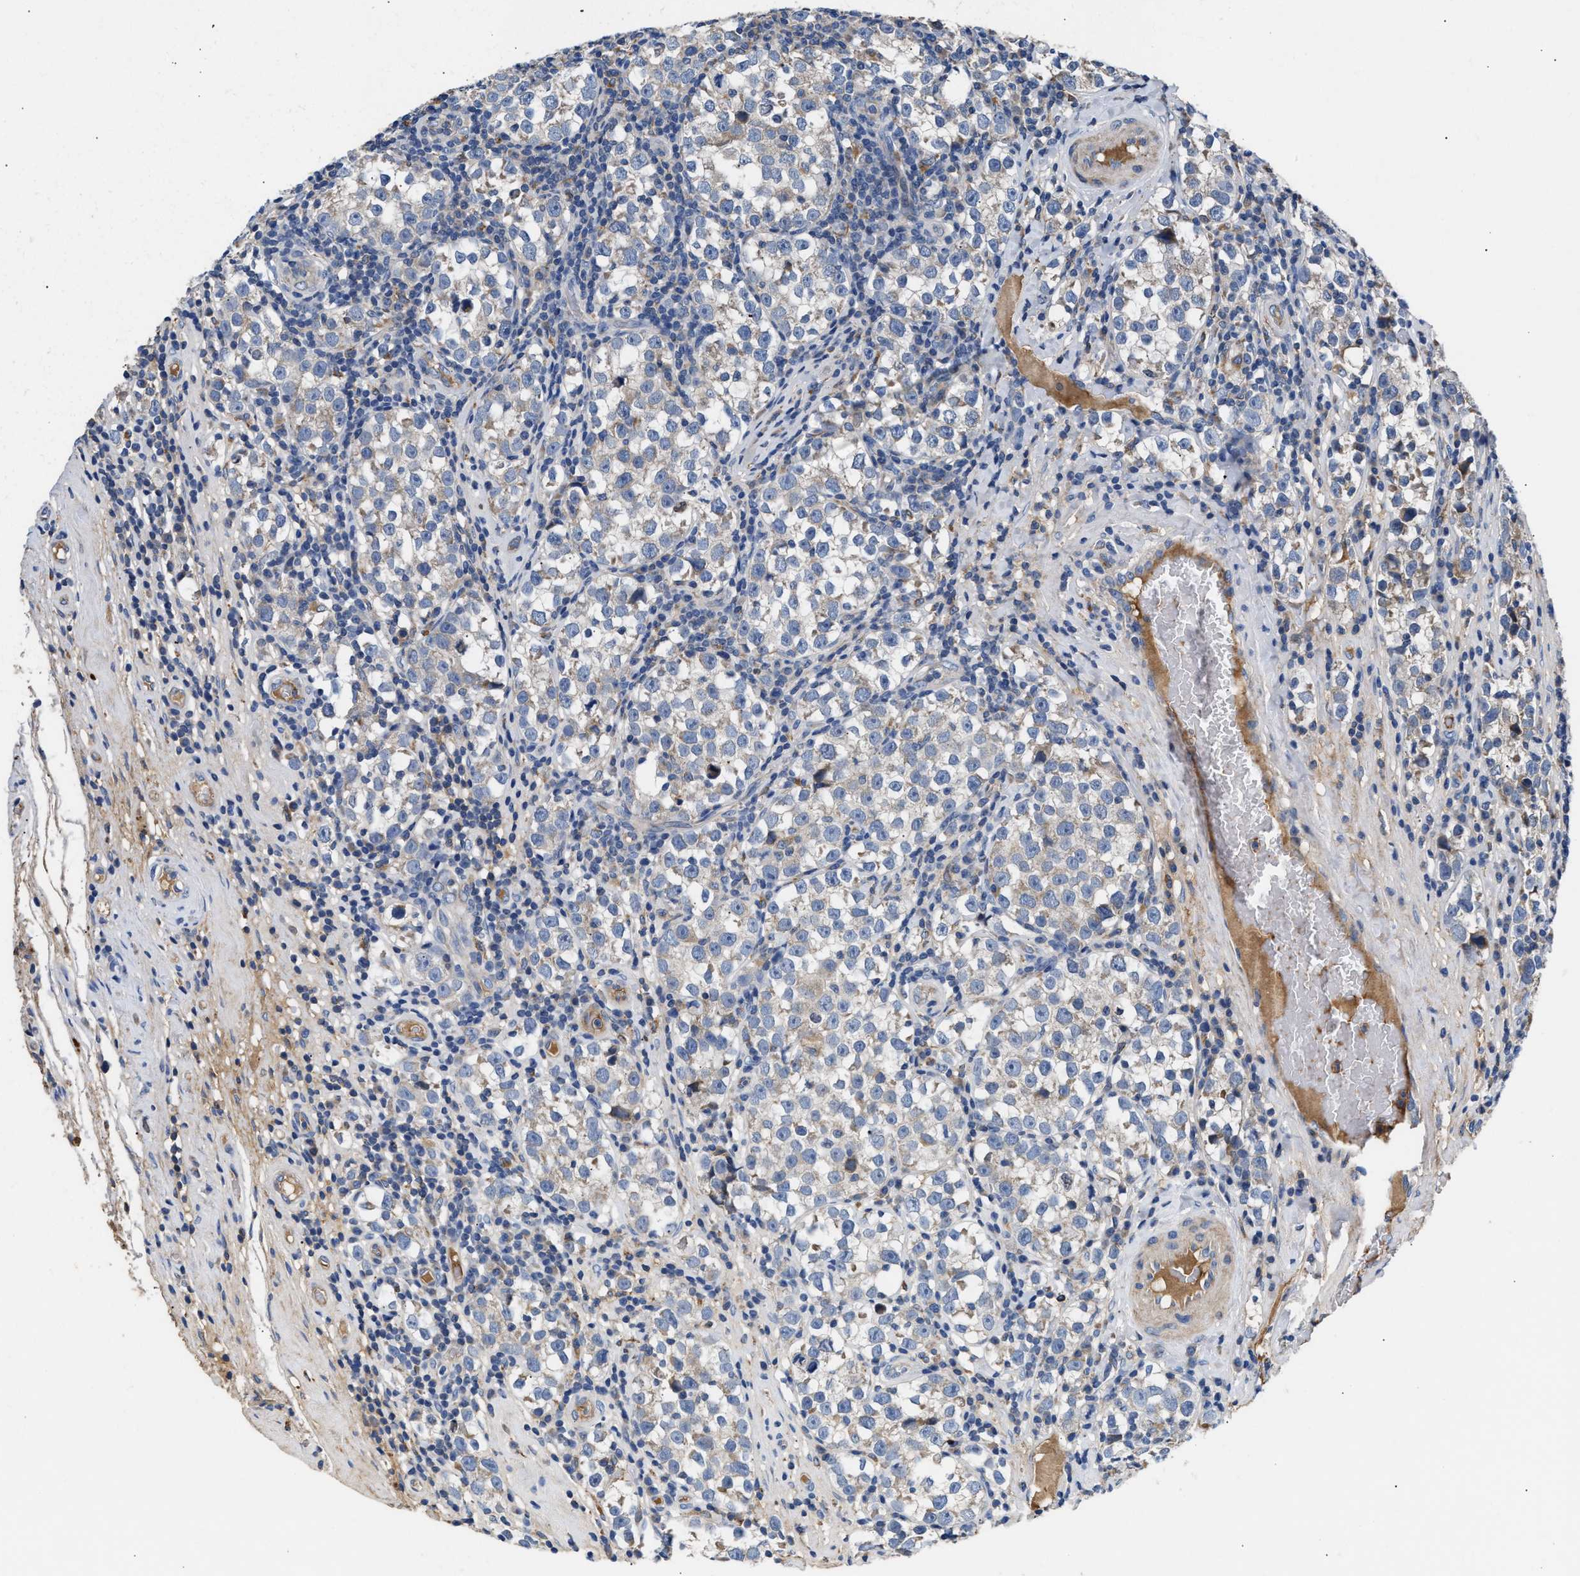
{"staining": {"intensity": "negative", "quantity": "none", "location": "none"}, "tissue": "testis cancer", "cell_type": "Tumor cells", "image_type": "cancer", "snomed": [{"axis": "morphology", "description": "Normal tissue, NOS"}, {"axis": "morphology", "description": "Seminoma, NOS"}, {"axis": "topography", "description": "Testis"}], "caption": "The image shows no significant expression in tumor cells of testis cancer. The staining was performed using DAB to visualize the protein expression in brown, while the nuclei were stained in blue with hematoxylin (Magnification: 20x).", "gene": "CCDC171", "patient": {"sex": "male", "age": 43}}